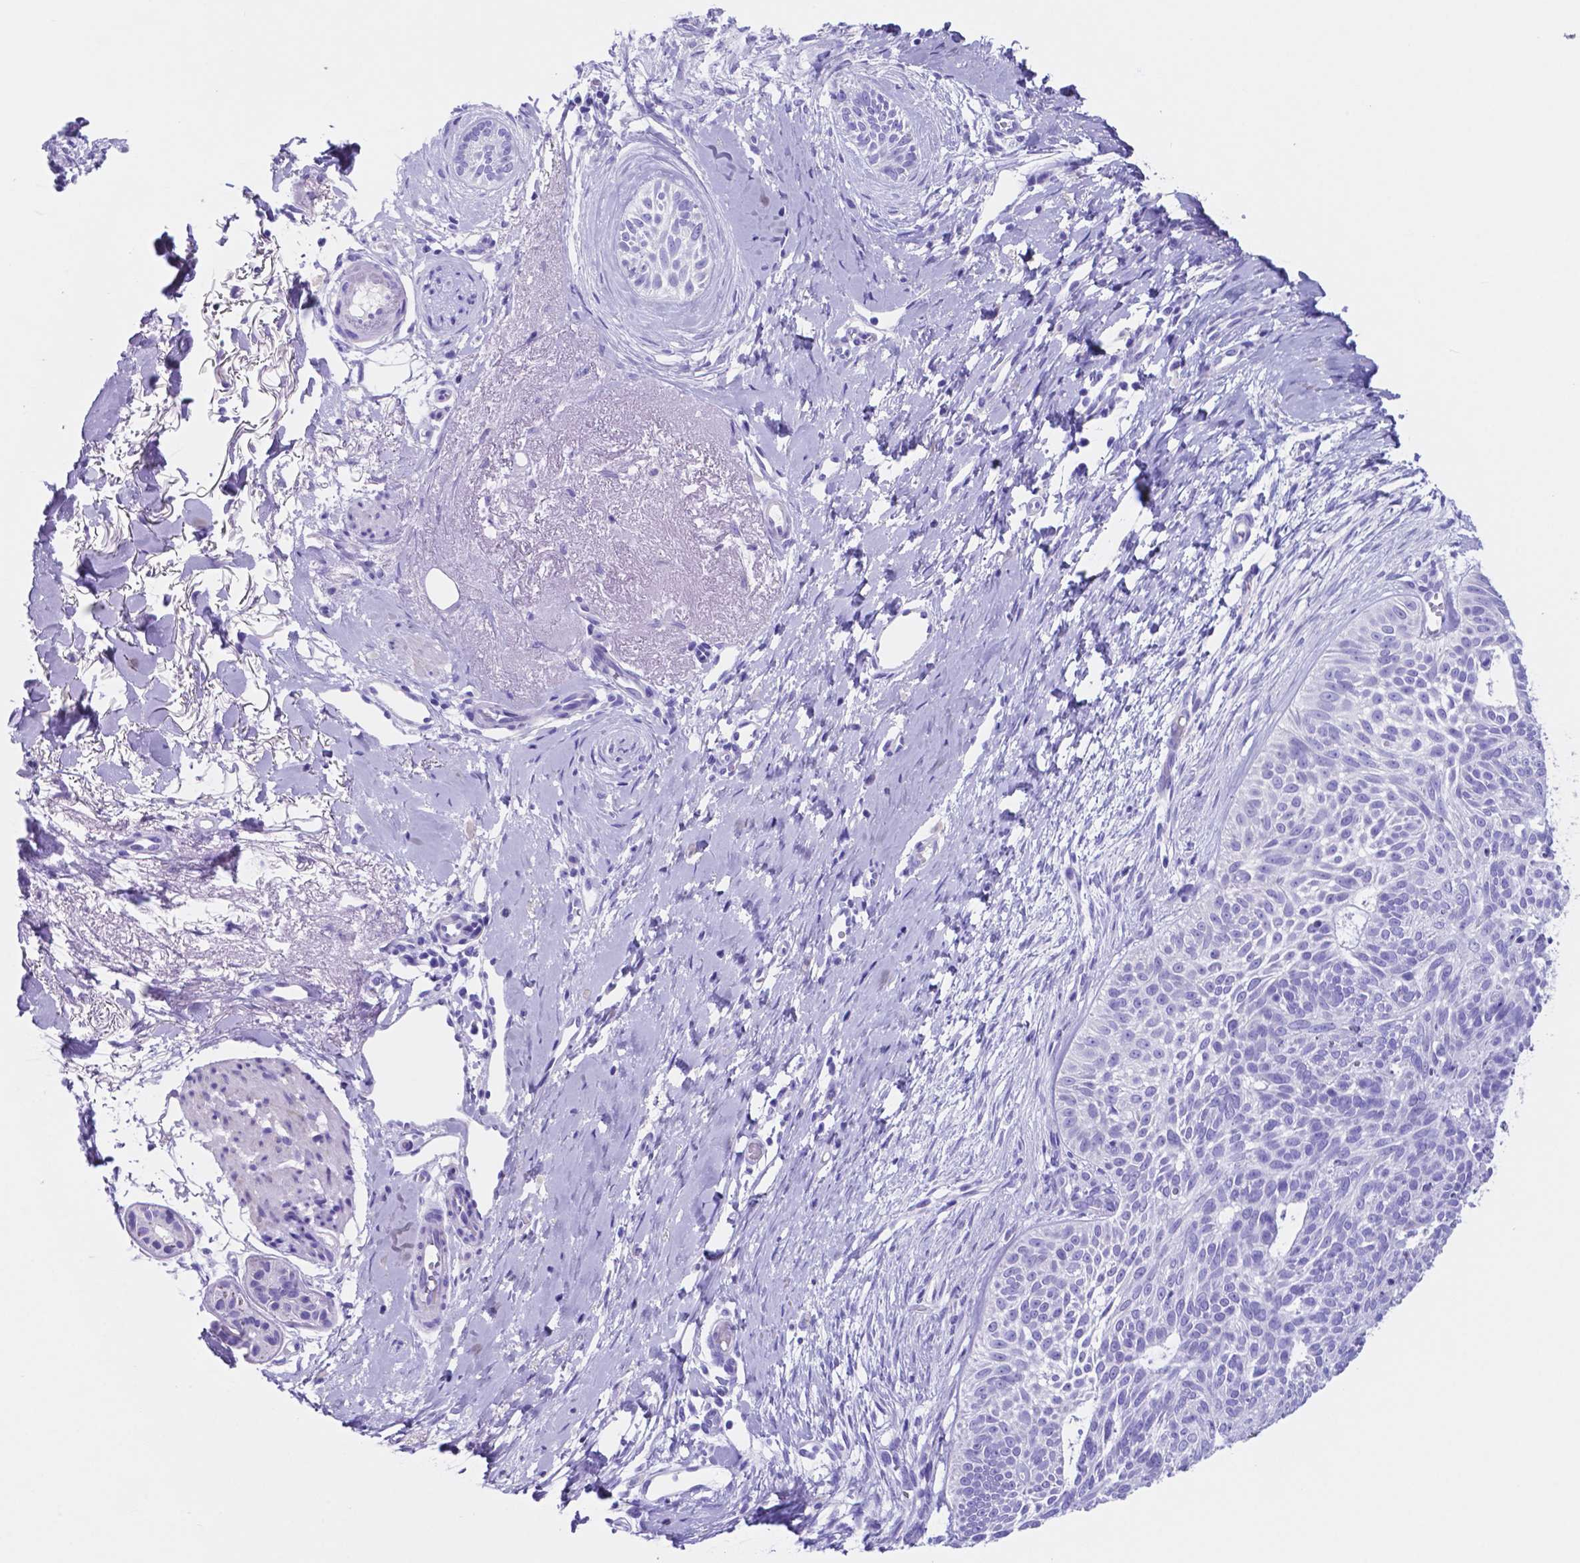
{"staining": {"intensity": "negative", "quantity": "none", "location": "none"}, "tissue": "skin cancer", "cell_type": "Tumor cells", "image_type": "cancer", "snomed": [{"axis": "morphology", "description": "Normal tissue, NOS"}, {"axis": "morphology", "description": "Basal cell carcinoma"}, {"axis": "topography", "description": "Skin"}], "caption": "Immunohistochemistry (IHC) photomicrograph of human skin basal cell carcinoma stained for a protein (brown), which reveals no expression in tumor cells.", "gene": "DNAAF8", "patient": {"sex": "male", "age": 84}}